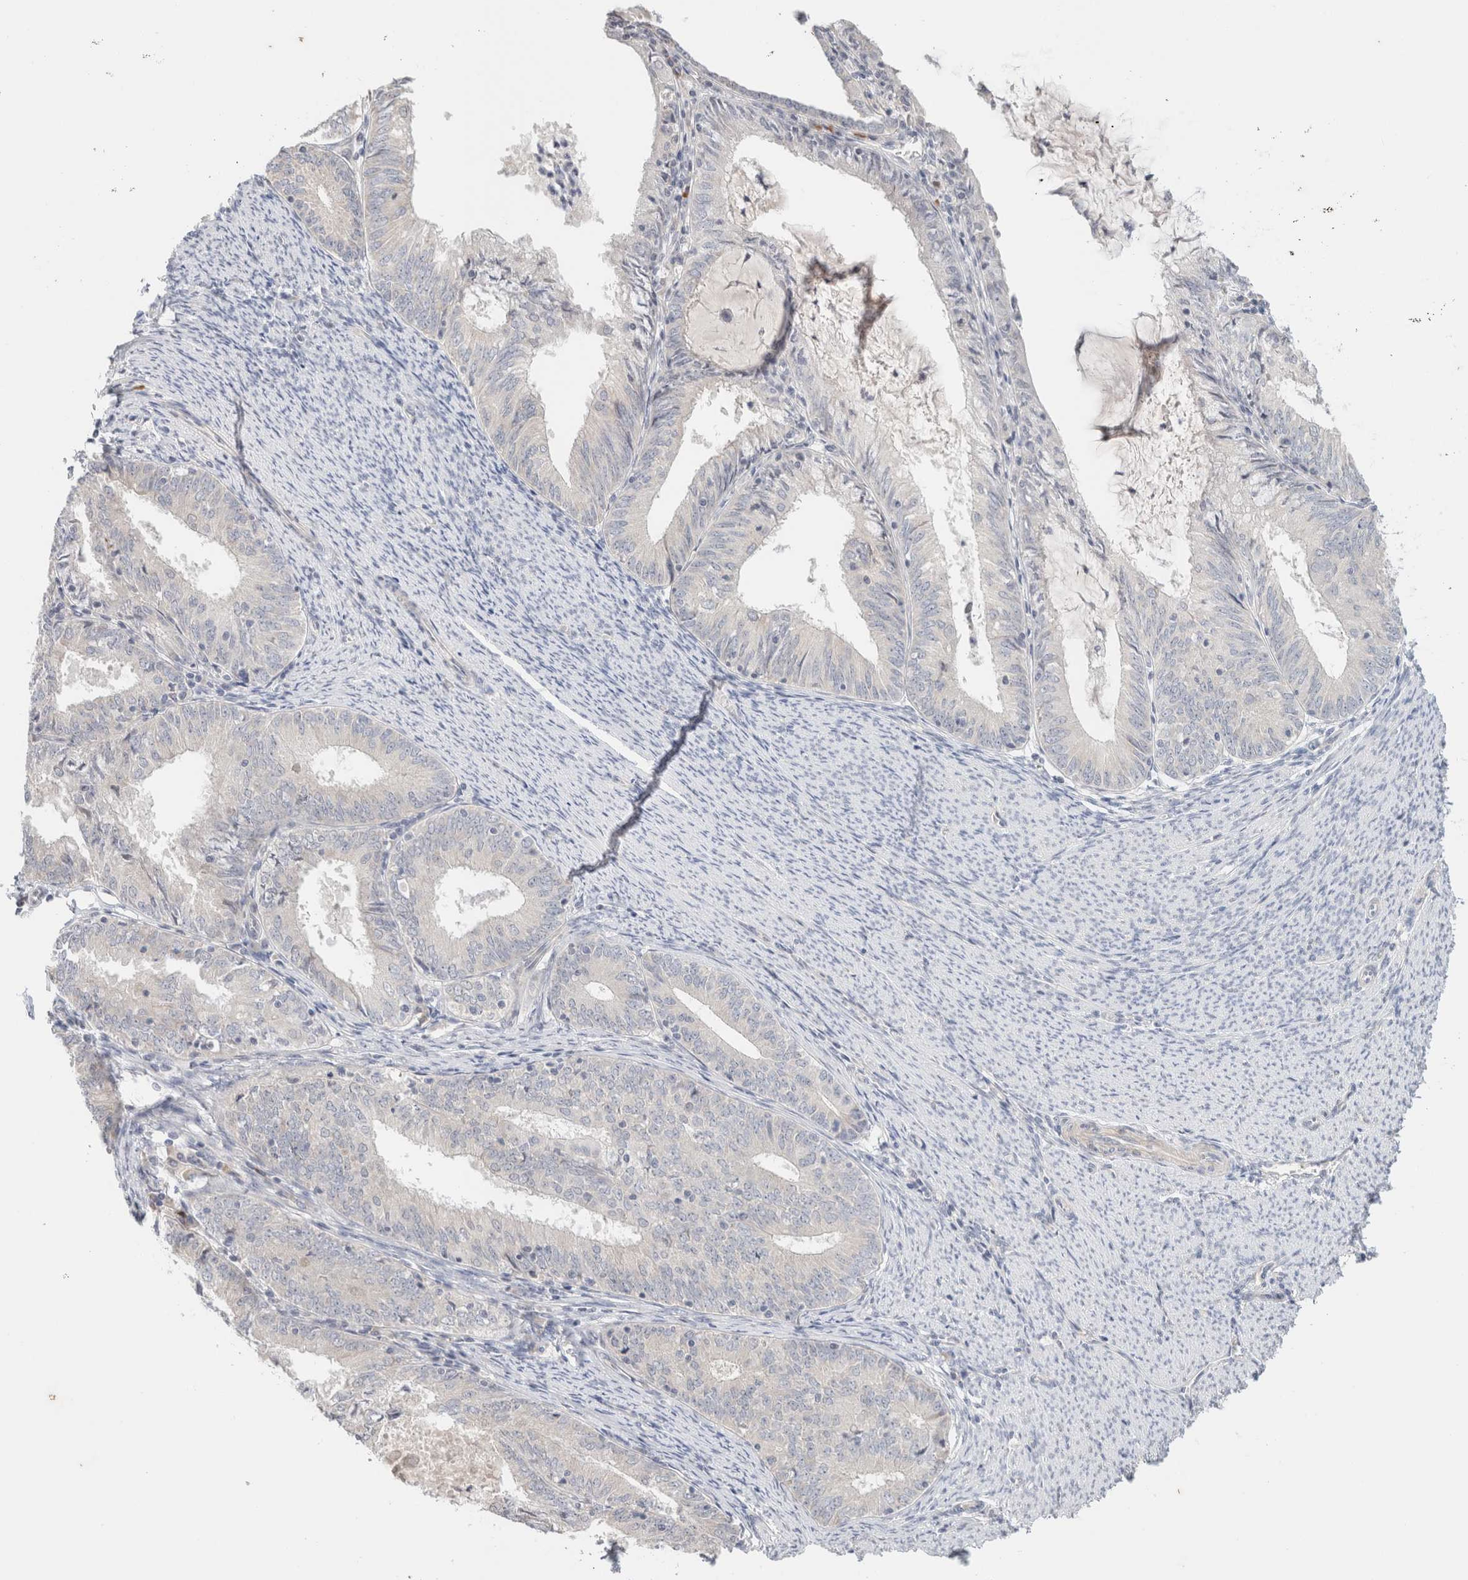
{"staining": {"intensity": "negative", "quantity": "none", "location": "none"}, "tissue": "endometrial cancer", "cell_type": "Tumor cells", "image_type": "cancer", "snomed": [{"axis": "morphology", "description": "Adenocarcinoma, NOS"}, {"axis": "topography", "description": "Endometrium"}], "caption": "Image shows no protein positivity in tumor cells of endometrial cancer tissue. (DAB (3,3'-diaminobenzidine) IHC with hematoxylin counter stain).", "gene": "SPRTN", "patient": {"sex": "female", "age": 57}}